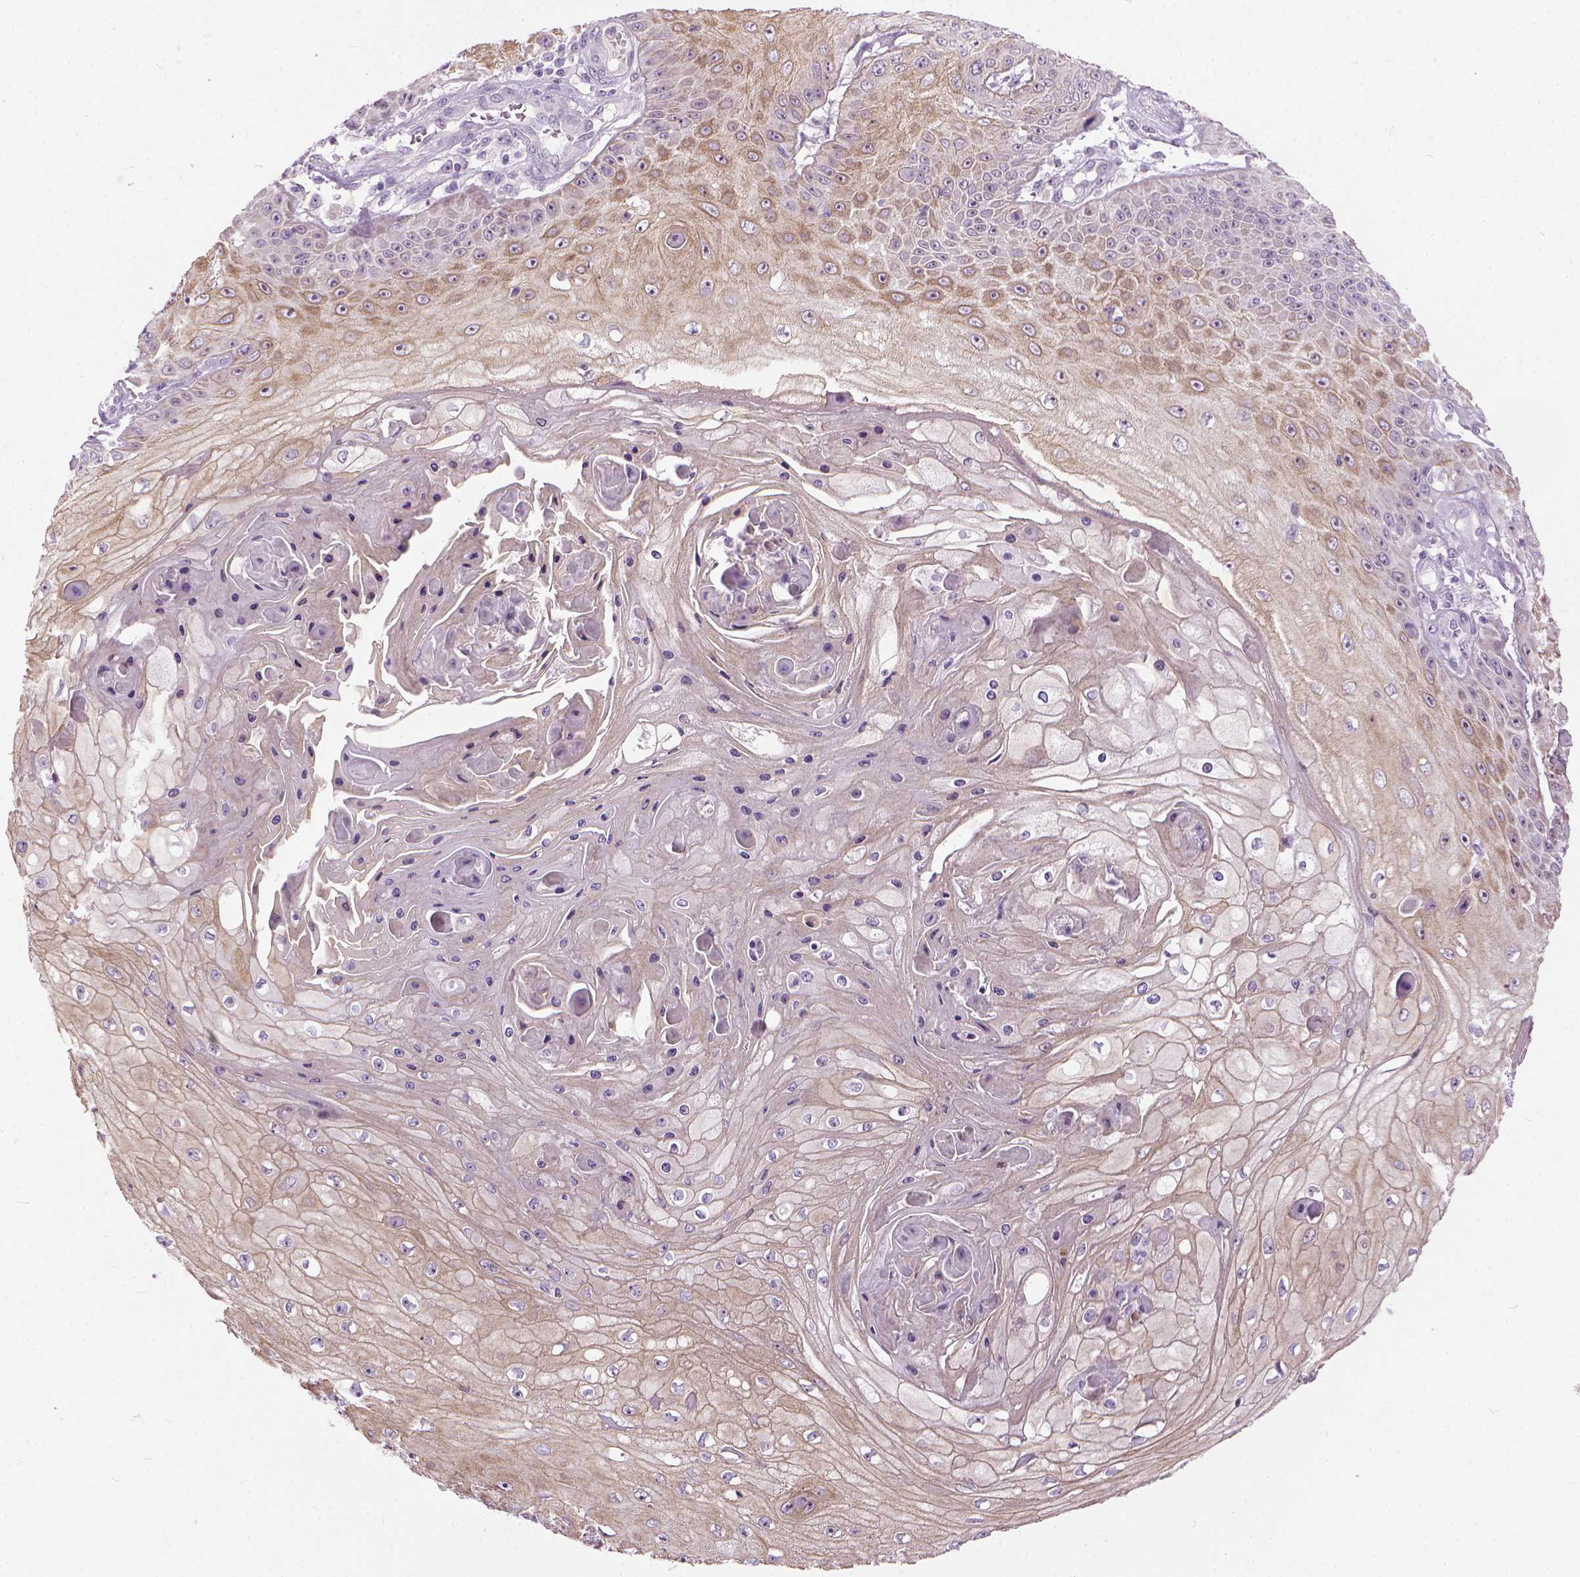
{"staining": {"intensity": "moderate", "quantity": "<25%", "location": "cytoplasmic/membranous"}, "tissue": "skin cancer", "cell_type": "Tumor cells", "image_type": "cancer", "snomed": [{"axis": "morphology", "description": "Squamous cell carcinoma, NOS"}, {"axis": "topography", "description": "Skin"}], "caption": "Moderate cytoplasmic/membranous protein positivity is appreciated in about <25% of tumor cells in skin squamous cell carcinoma. Using DAB (brown) and hematoxylin (blue) stains, captured at high magnification using brightfield microscopy.", "gene": "MAPT", "patient": {"sex": "male", "age": 70}}